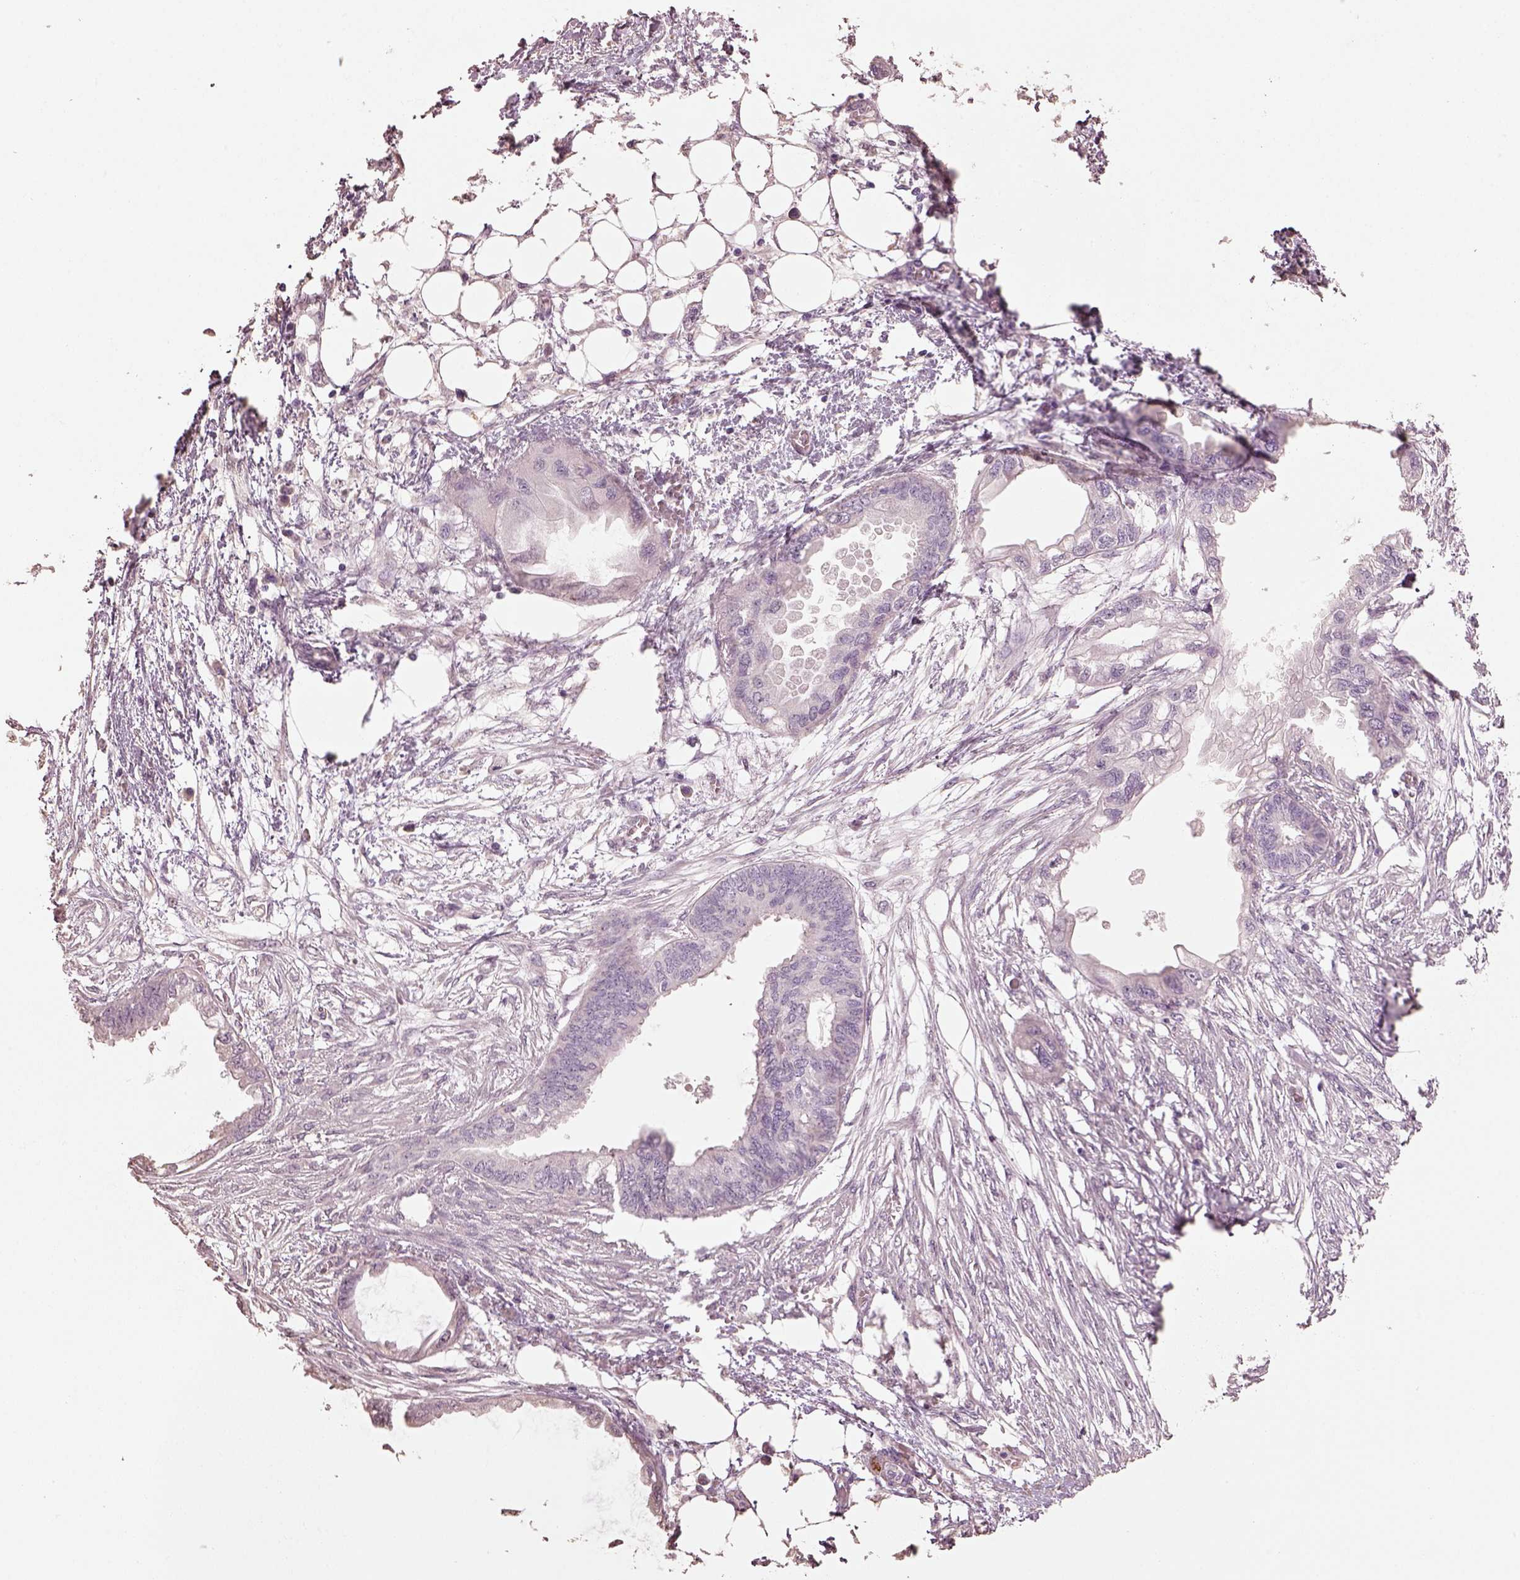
{"staining": {"intensity": "negative", "quantity": "none", "location": "none"}, "tissue": "endometrial cancer", "cell_type": "Tumor cells", "image_type": "cancer", "snomed": [{"axis": "morphology", "description": "Adenocarcinoma, NOS"}, {"axis": "morphology", "description": "Adenocarcinoma, metastatic, NOS"}, {"axis": "topography", "description": "Adipose tissue"}, {"axis": "topography", "description": "Endometrium"}], "caption": "Immunohistochemical staining of endometrial cancer exhibits no significant expression in tumor cells.", "gene": "KCNIP3", "patient": {"sex": "female", "age": 67}}